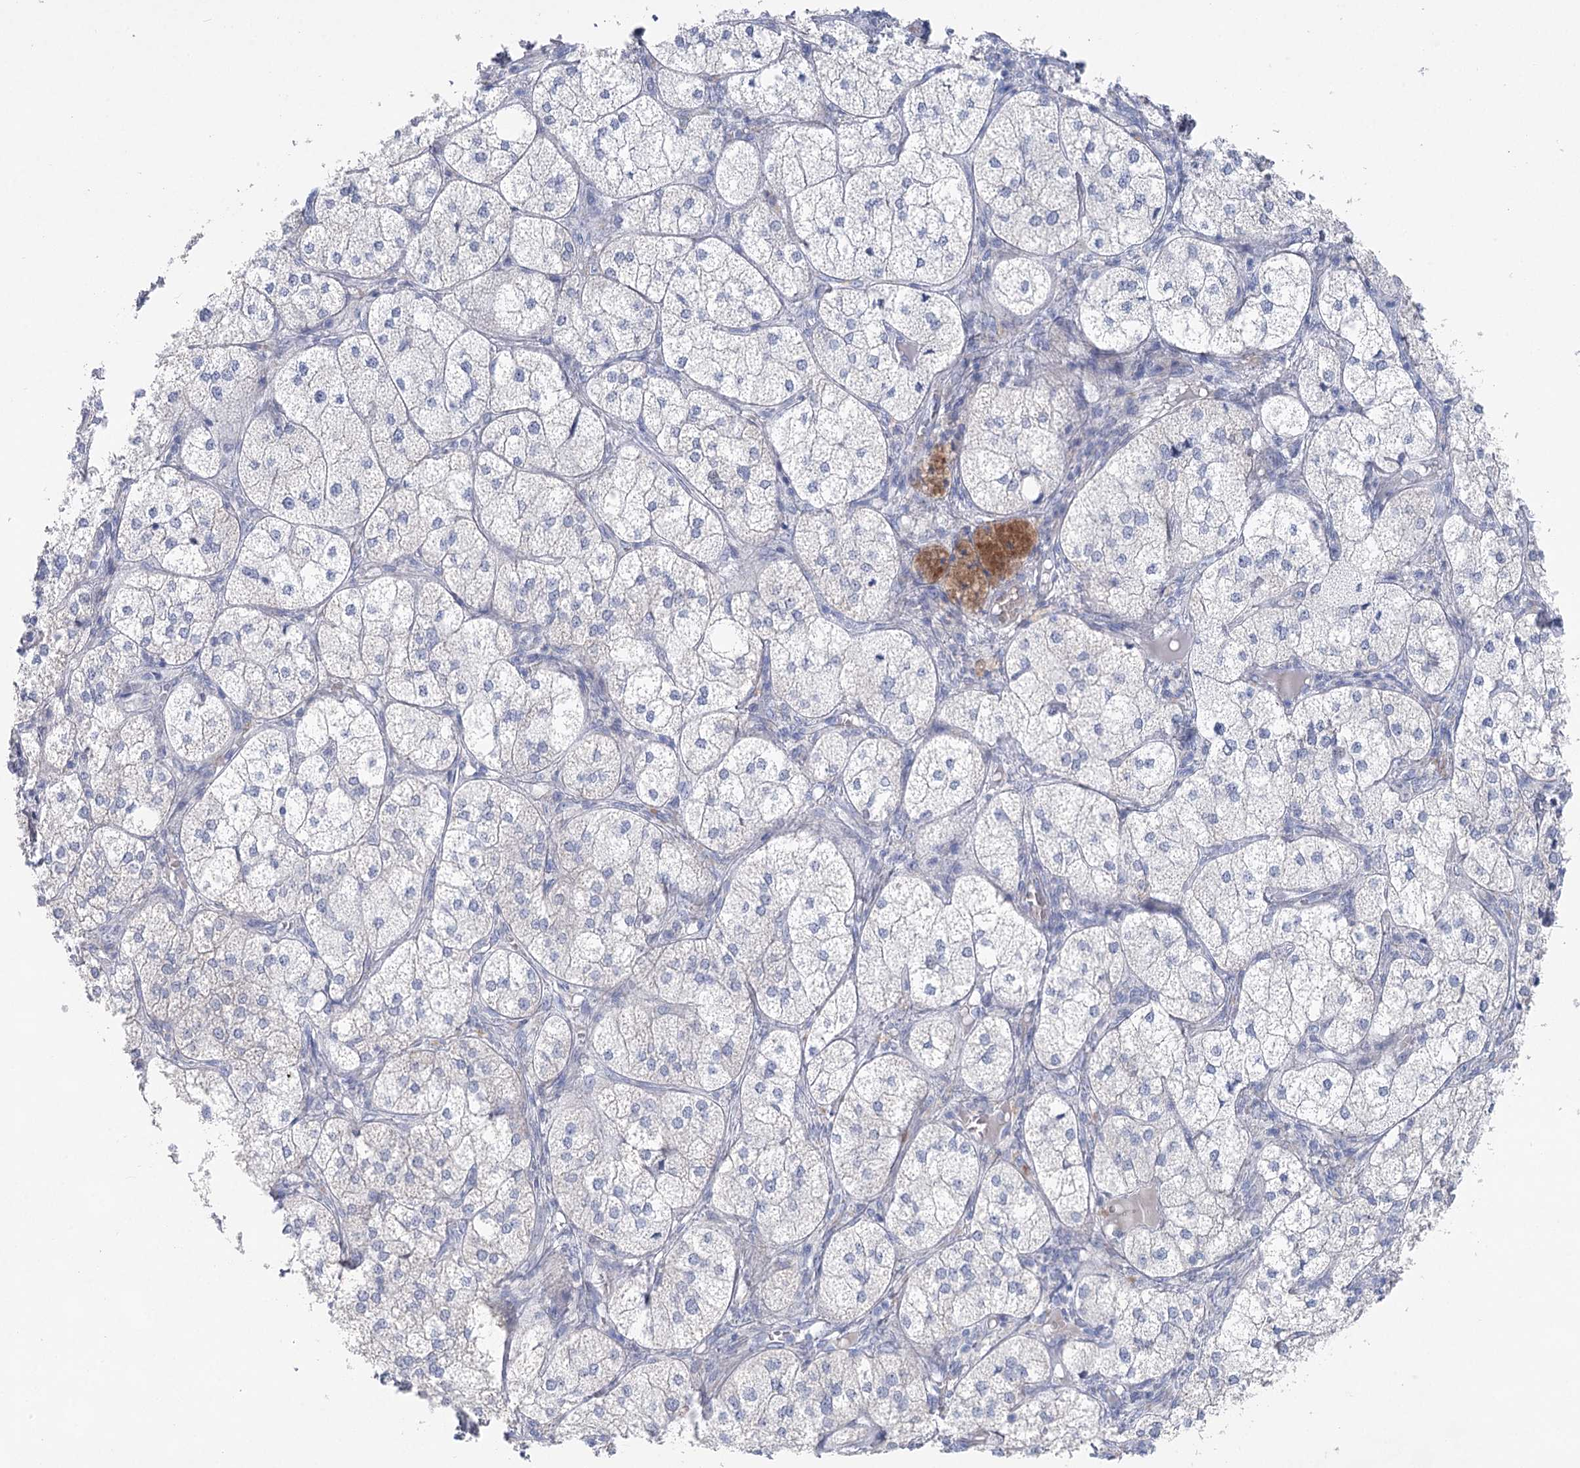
{"staining": {"intensity": "negative", "quantity": "none", "location": "none"}, "tissue": "adrenal gland", "cell_type": "Glandular cells", "image_type": "normal", "snomed": [{"axis": "morphology", "description": "Normal tissue, NOS"}, {"axis": "topography", "description": "Adrenal gland"}], "caption": "IHC histopathology image of normal human adrenal gland stained for a protein (brown), which shows no staining in glandular cells.", "gene": "WDR74", "patient": {"sex": "female", "age": 61}}